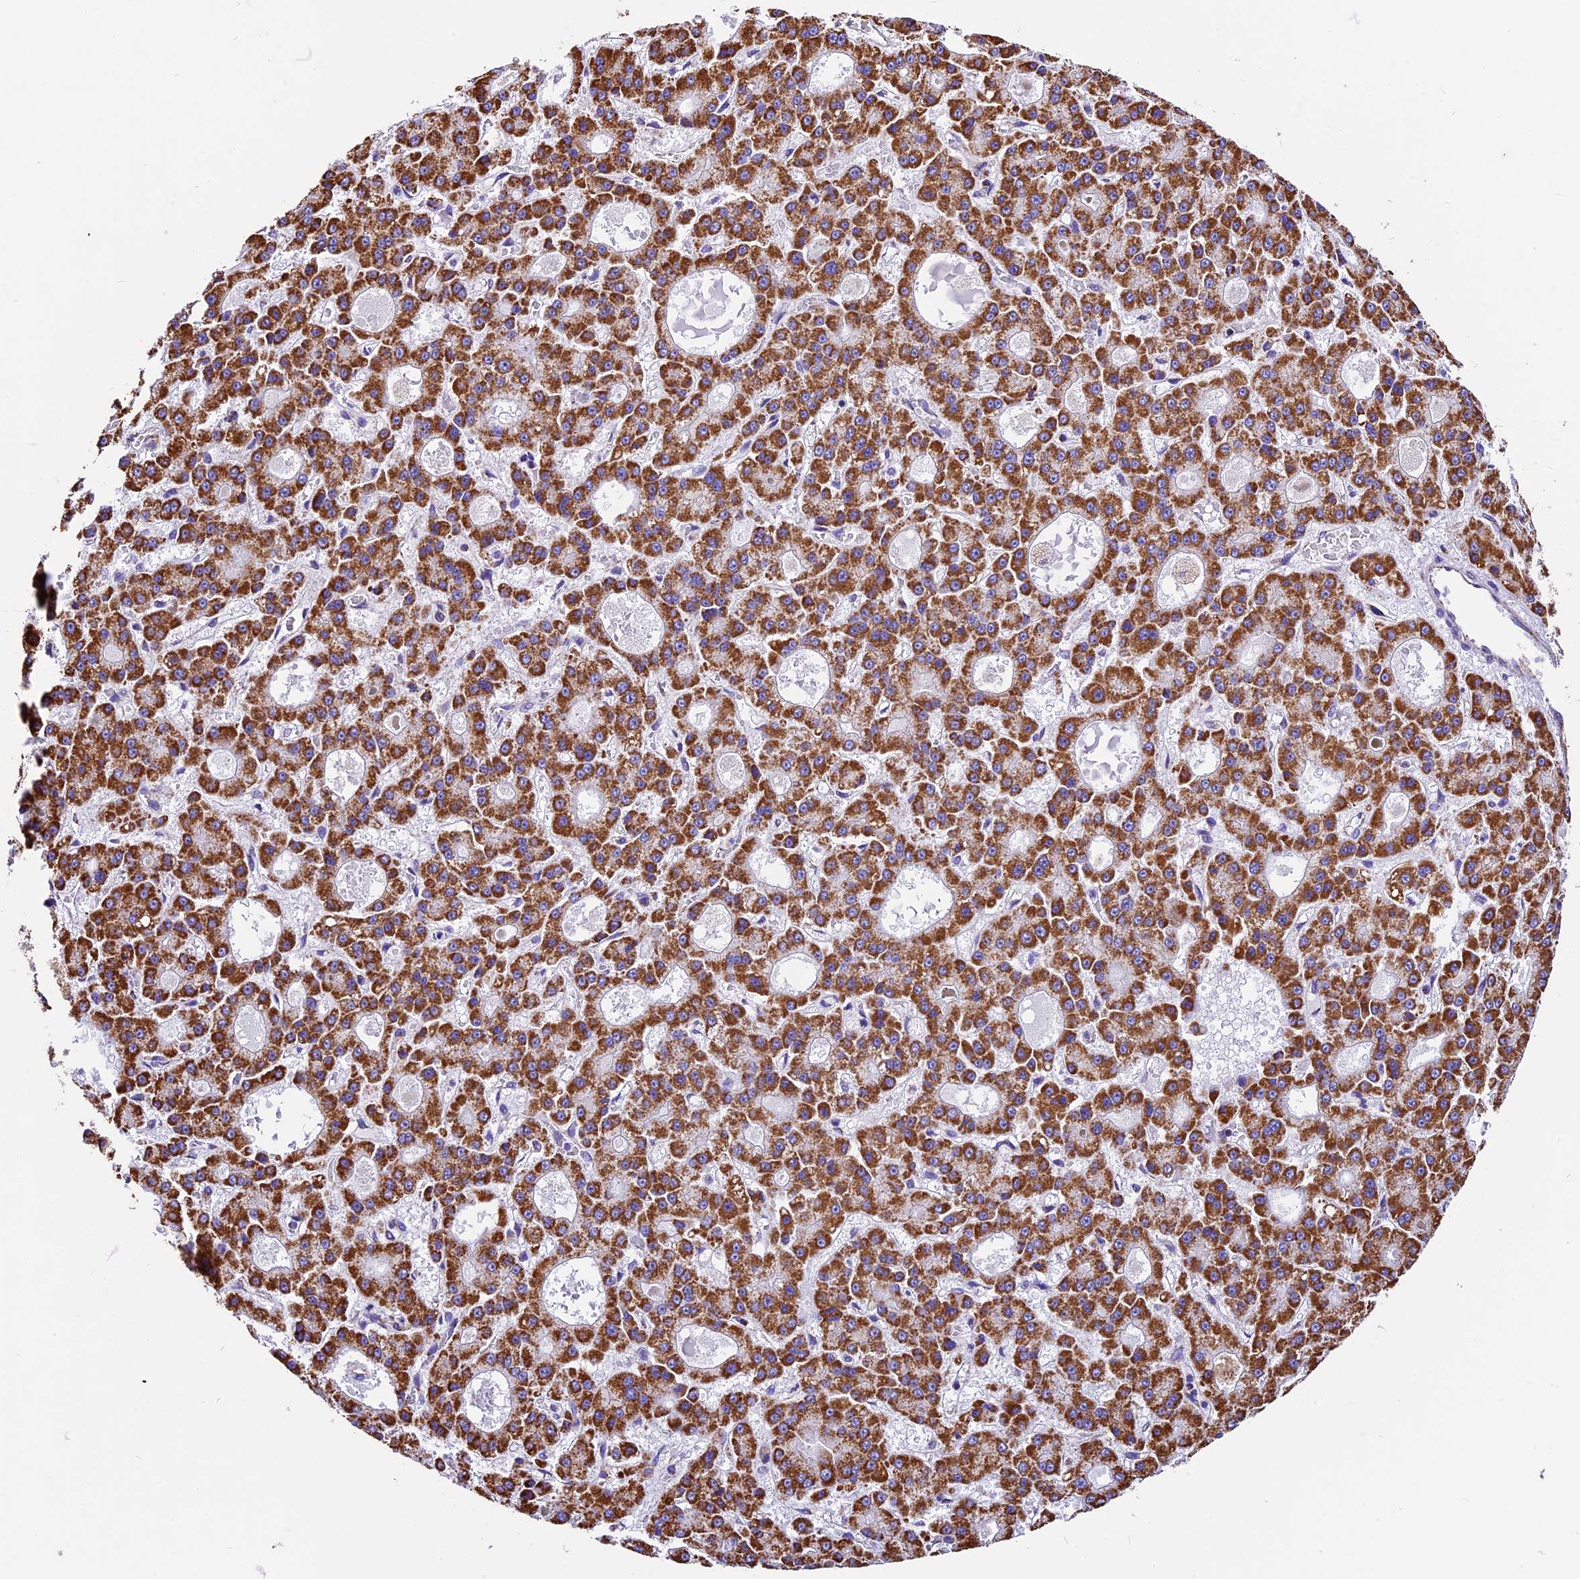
{"staining": {"intensity": "strong", "quantity": ">75%", "location": "cytoplasmic/membranous"}, "tissue": "liver cancer", "cell_type": "Tumor cells", "image_type": "cancer", "snomed": [{"axis": "morphology", "description": "Carcinoma, Hepatocellular, NOS"}, {"axis": "topography", "description": "Liver"}], "caption": "Liver hepatocellular carcinoma stained for a protein displays strong cytoplasmic/membranous positivity in tumor cells.", "gene": "DCAF5", "patient": {"sex": "male", "age": 70}}